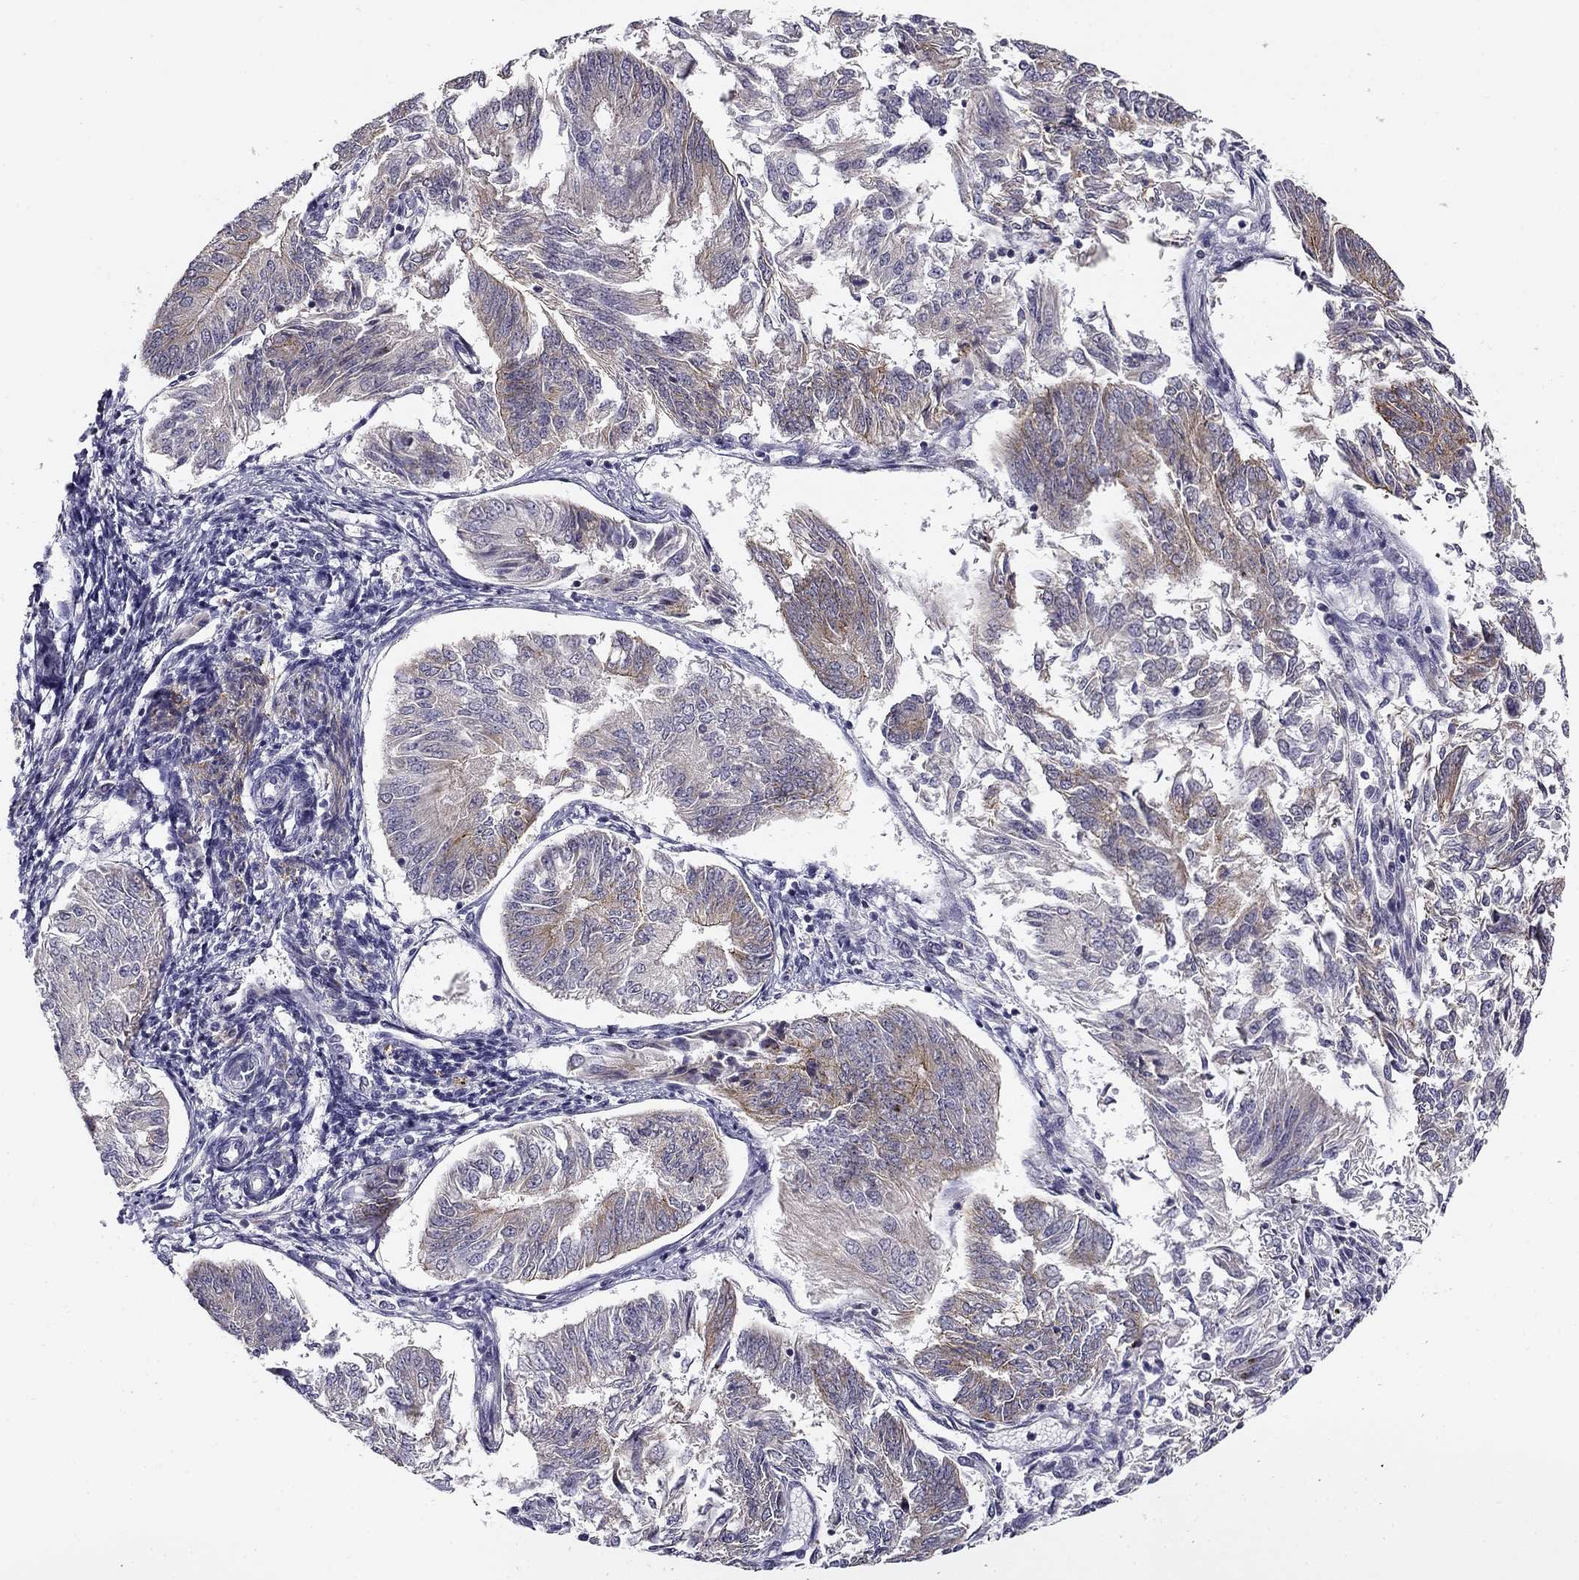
{"staining": {"intensity": "moderate", "quantity": "<25%", "location": "cytoplasmic/membranous"}, "tissue": "endometrial cancer", "cell_type": "Tumor cells", "image_type": "cancer", "snomed": [{"axis": "morphology", "description": "Adenocarcinoma, NOS"}, {"axis": "topography", "description": "Endometrium"}], "caption": "Immunohistochemistry (IHC) of human adenocarcinoma (endometrial) shows low levels of moderate cytoplasmic/membranous expression in about <25% of tumor cells.", "gene": "CNR1", "patient": {"sex": "female", "age": 58}}